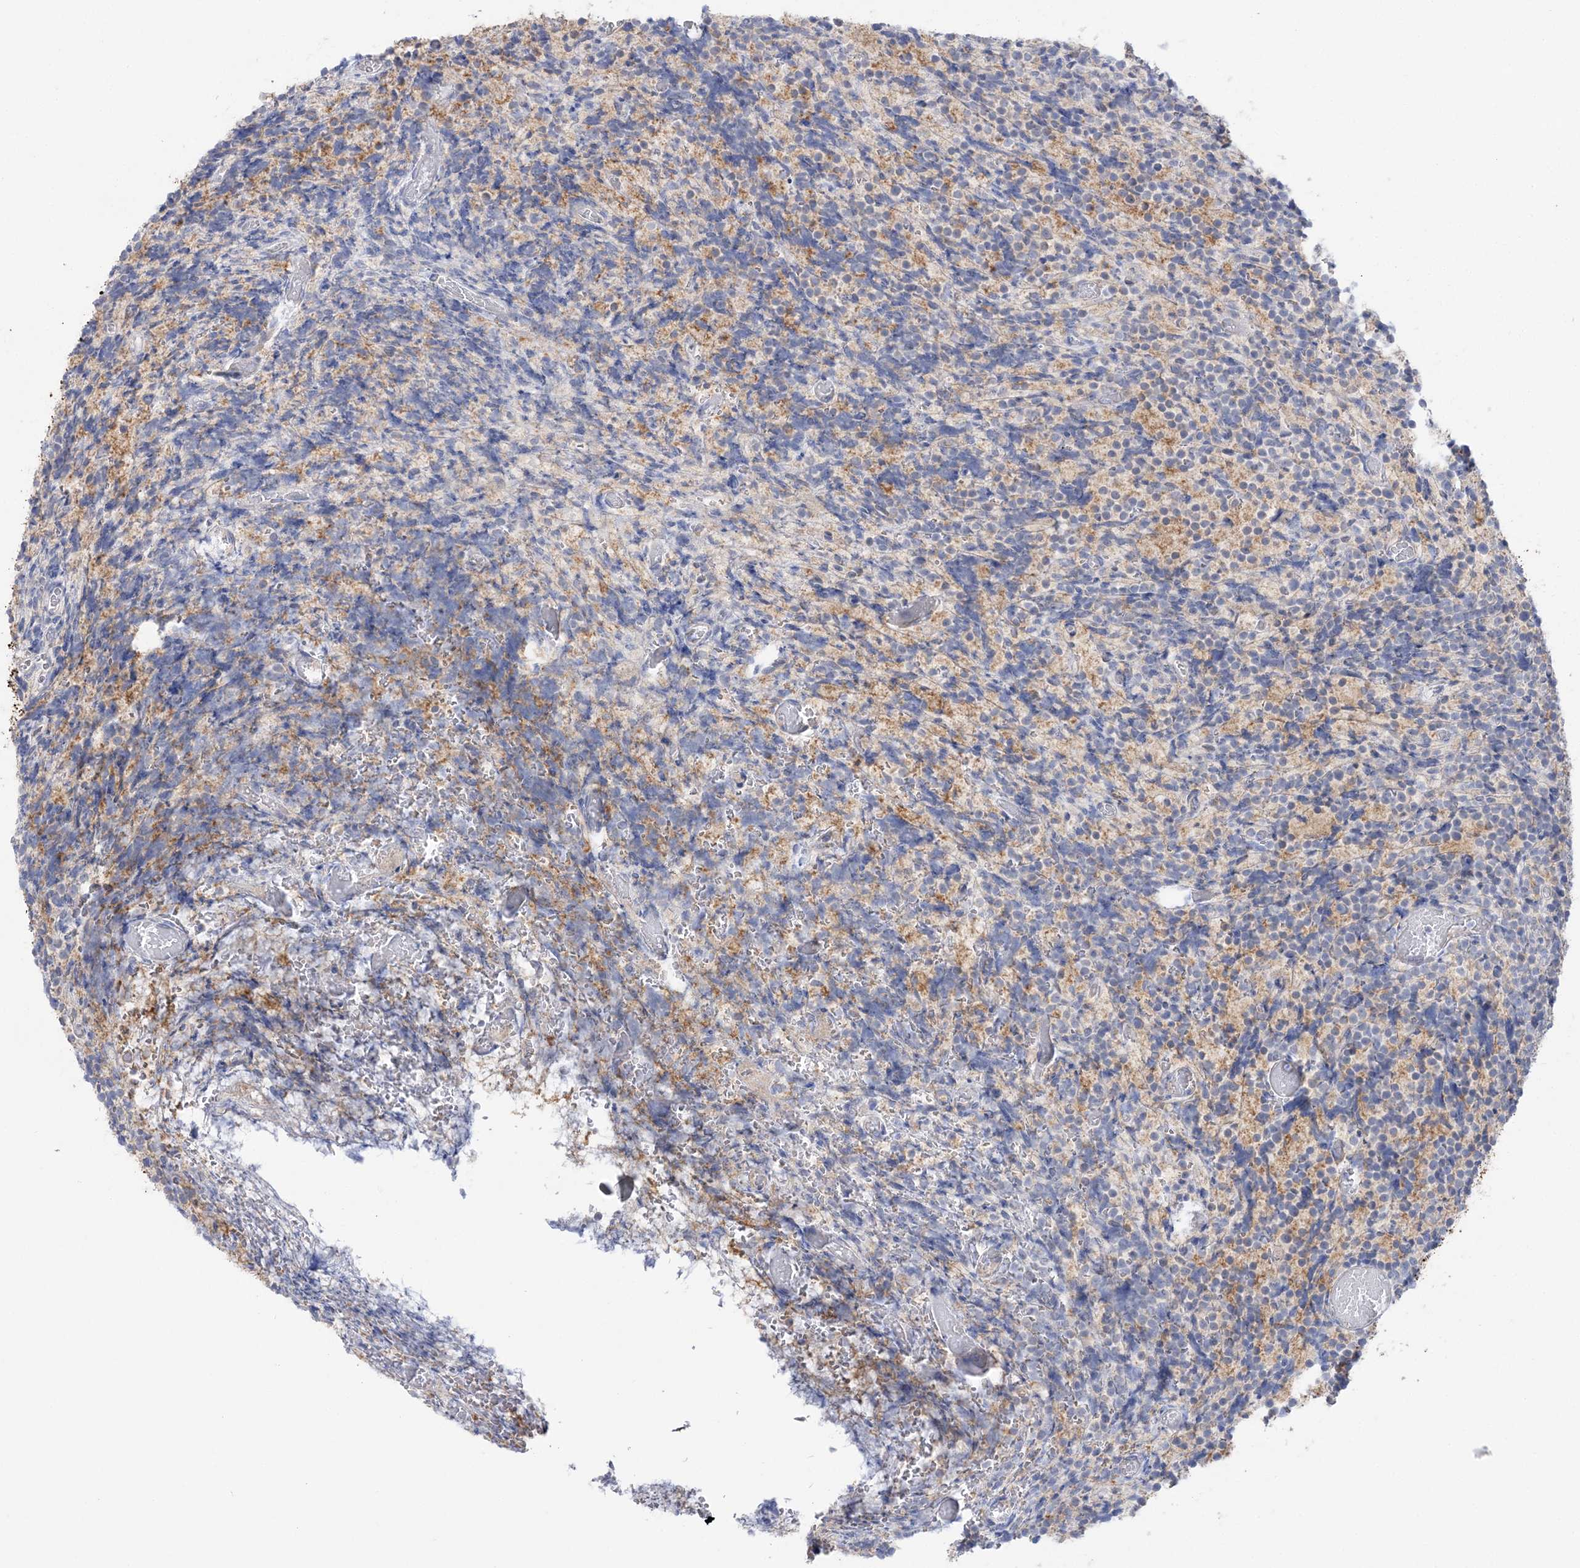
{"staining": {"intensity": "negative", "quantity": "none", "location": "none"}, "tissue": "glioma", "cell_type": "Tumor cells", "image_type": "cancer", "snomed": [{"axis": "morphology", "description": "Glioma, malignant, Low grade"}, {"axis": "topography", "description": "Brain"}], "caption": "Immunohistochemical staining of glioma displays no significant positivity in tumor cells.", "gene": "MMADHC", "patient": {"sex": "female", "age": 1}}